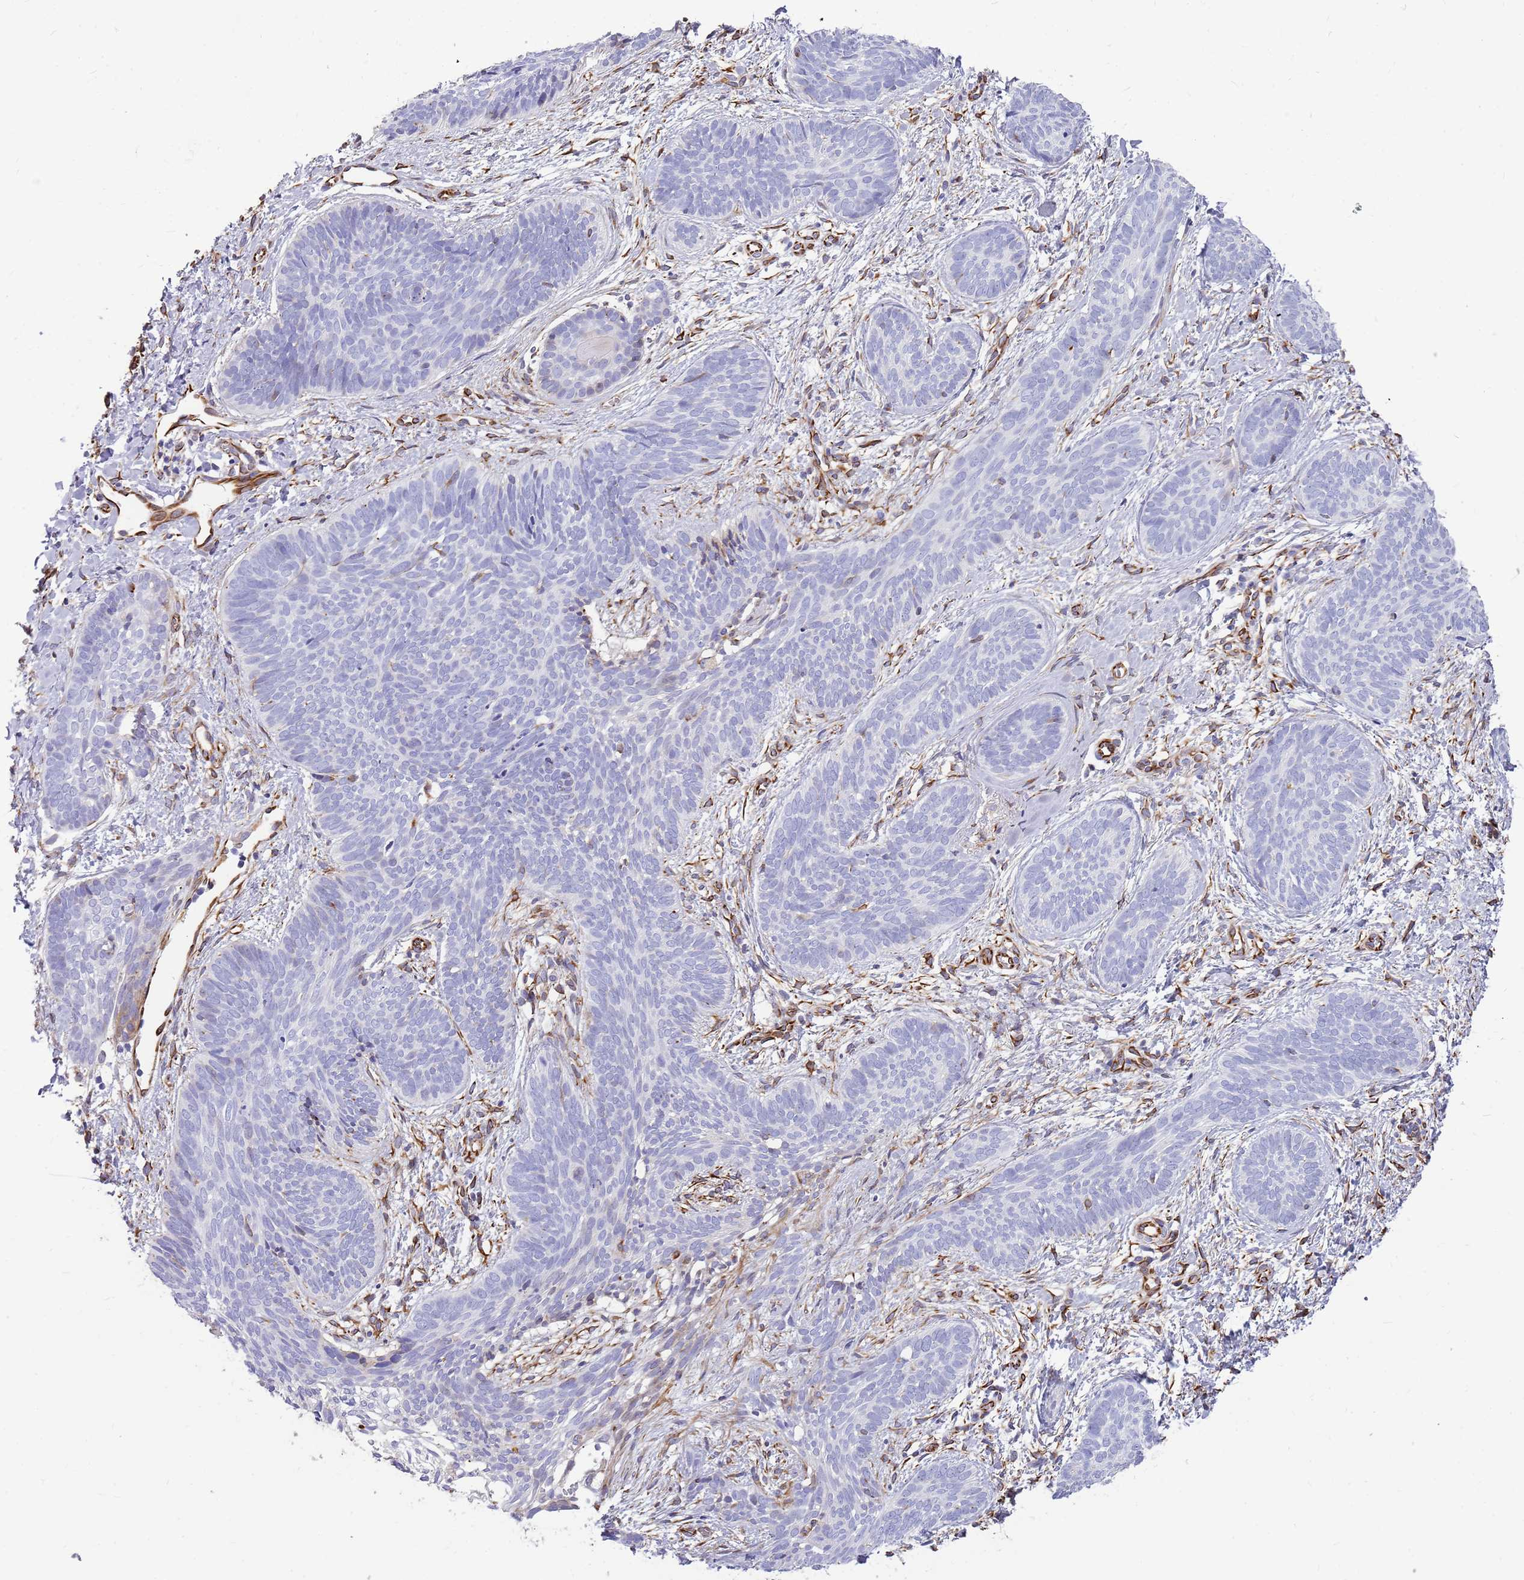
{"staining": {"intensity": "negative", "quantity": "none", "location": "none"}, "tissue": "skin cancer", "cell_type": "Tumor cells", "image_type": "cancer", "snomed": [{"axis": "morphology", "description": "Basal cell carcinoma"}, {"axis": "topography", "description": "Skin"}], "caption": "Skin cancer (basal cell carcinoma) was stained to show a protein in brown. There is no significant expression in tumor cells.", "gene": "ZDHHC1", "patient": {"sex": "female", "age": 81}}